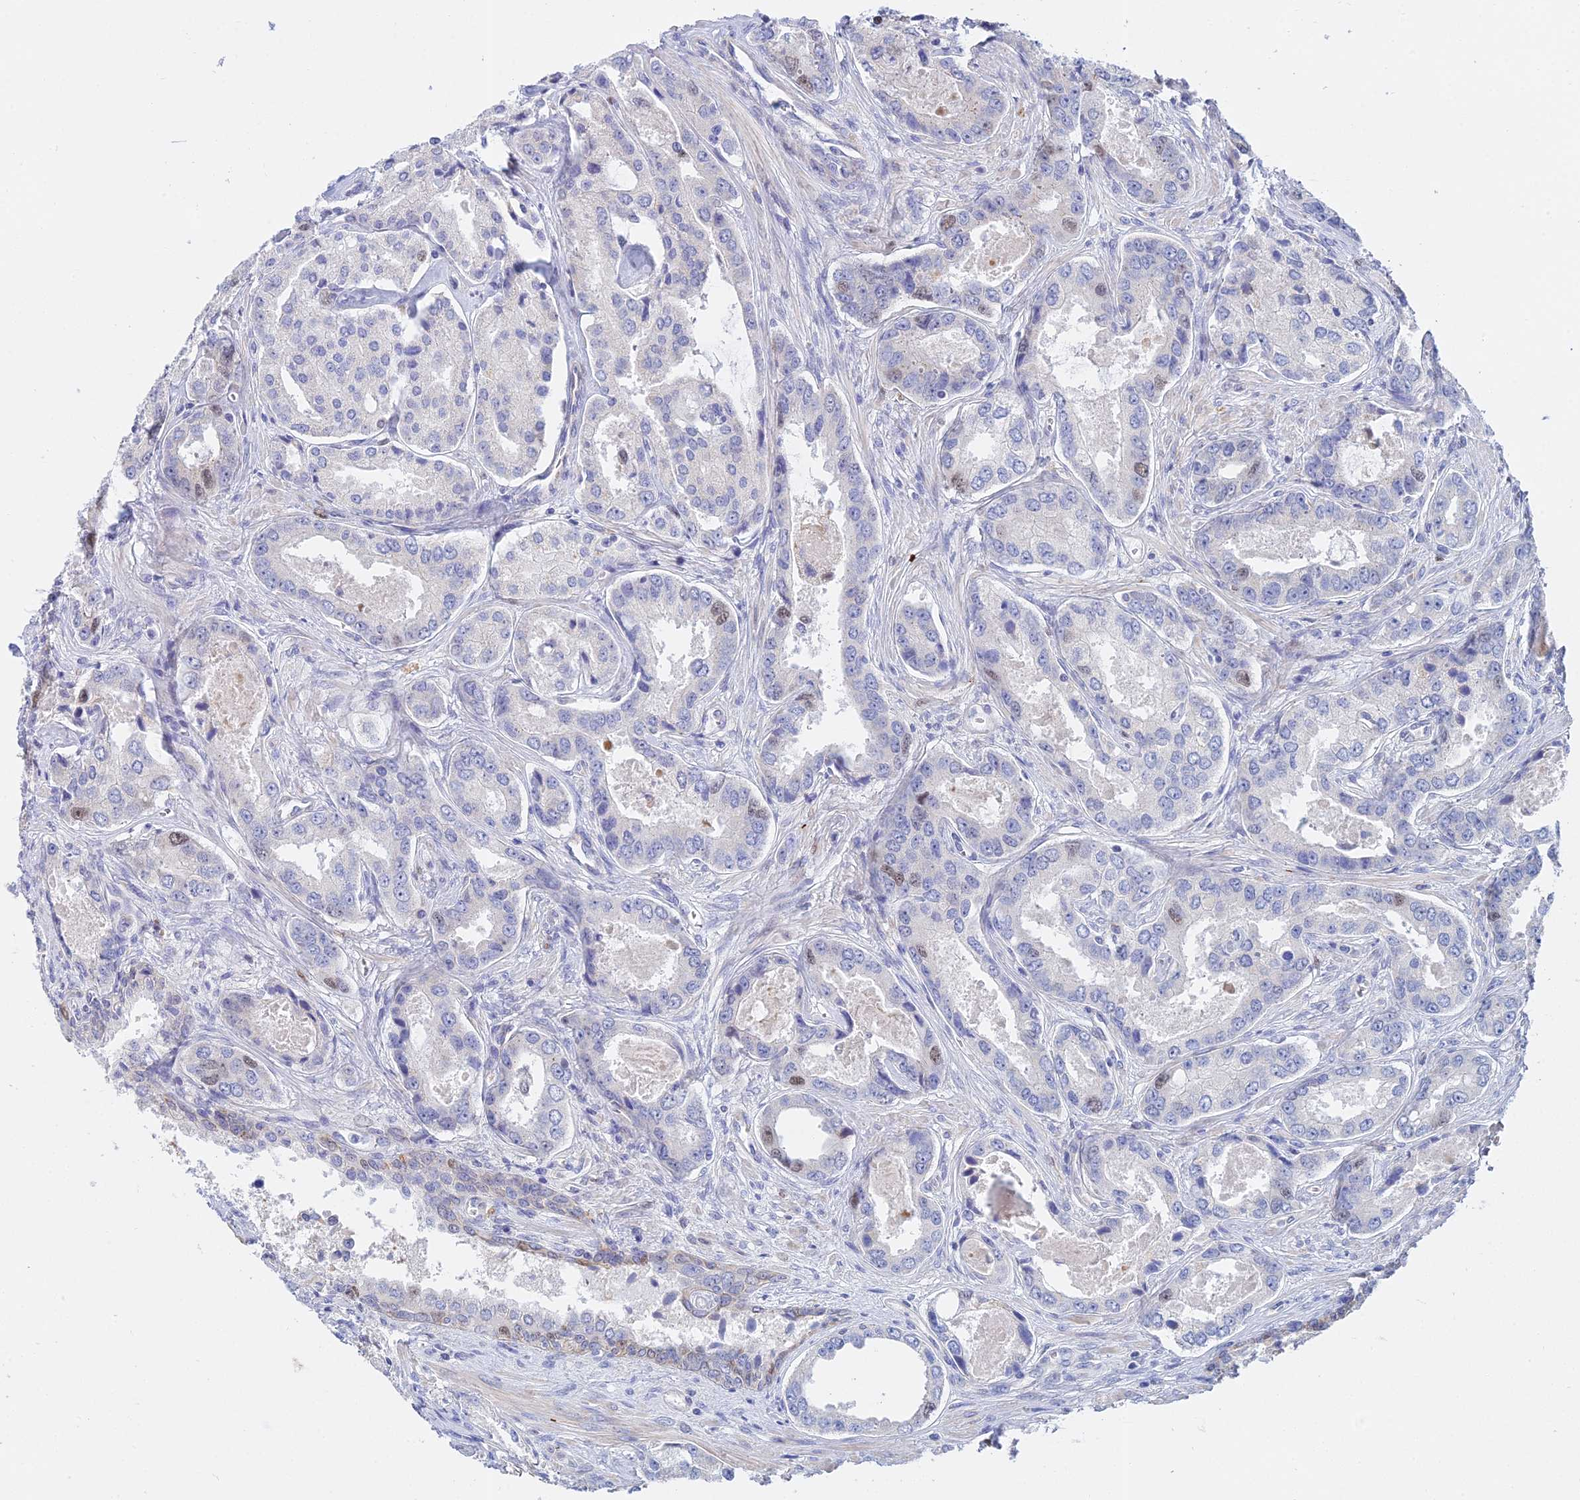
{"staining": {"intensity": "weak", "quantity": "<25%", "location": "nuclear"}, "tissue": "prostate cancer", "cell_type": "Tumor cells", "image_type": "cancer", "snomed": [{"axis": "morphology", "description": "Adenocarcinoma, Low grade"}, {"axis": "topography", "description": "Prostate"}], "caption": "DAB (3,3'-diaminobenzidine) immunohistochemical staining of prostate cancer reveals no significant expression in tumor cells.", "gene": "MCM2", "patient": {"sex": "male", "age": 68}}